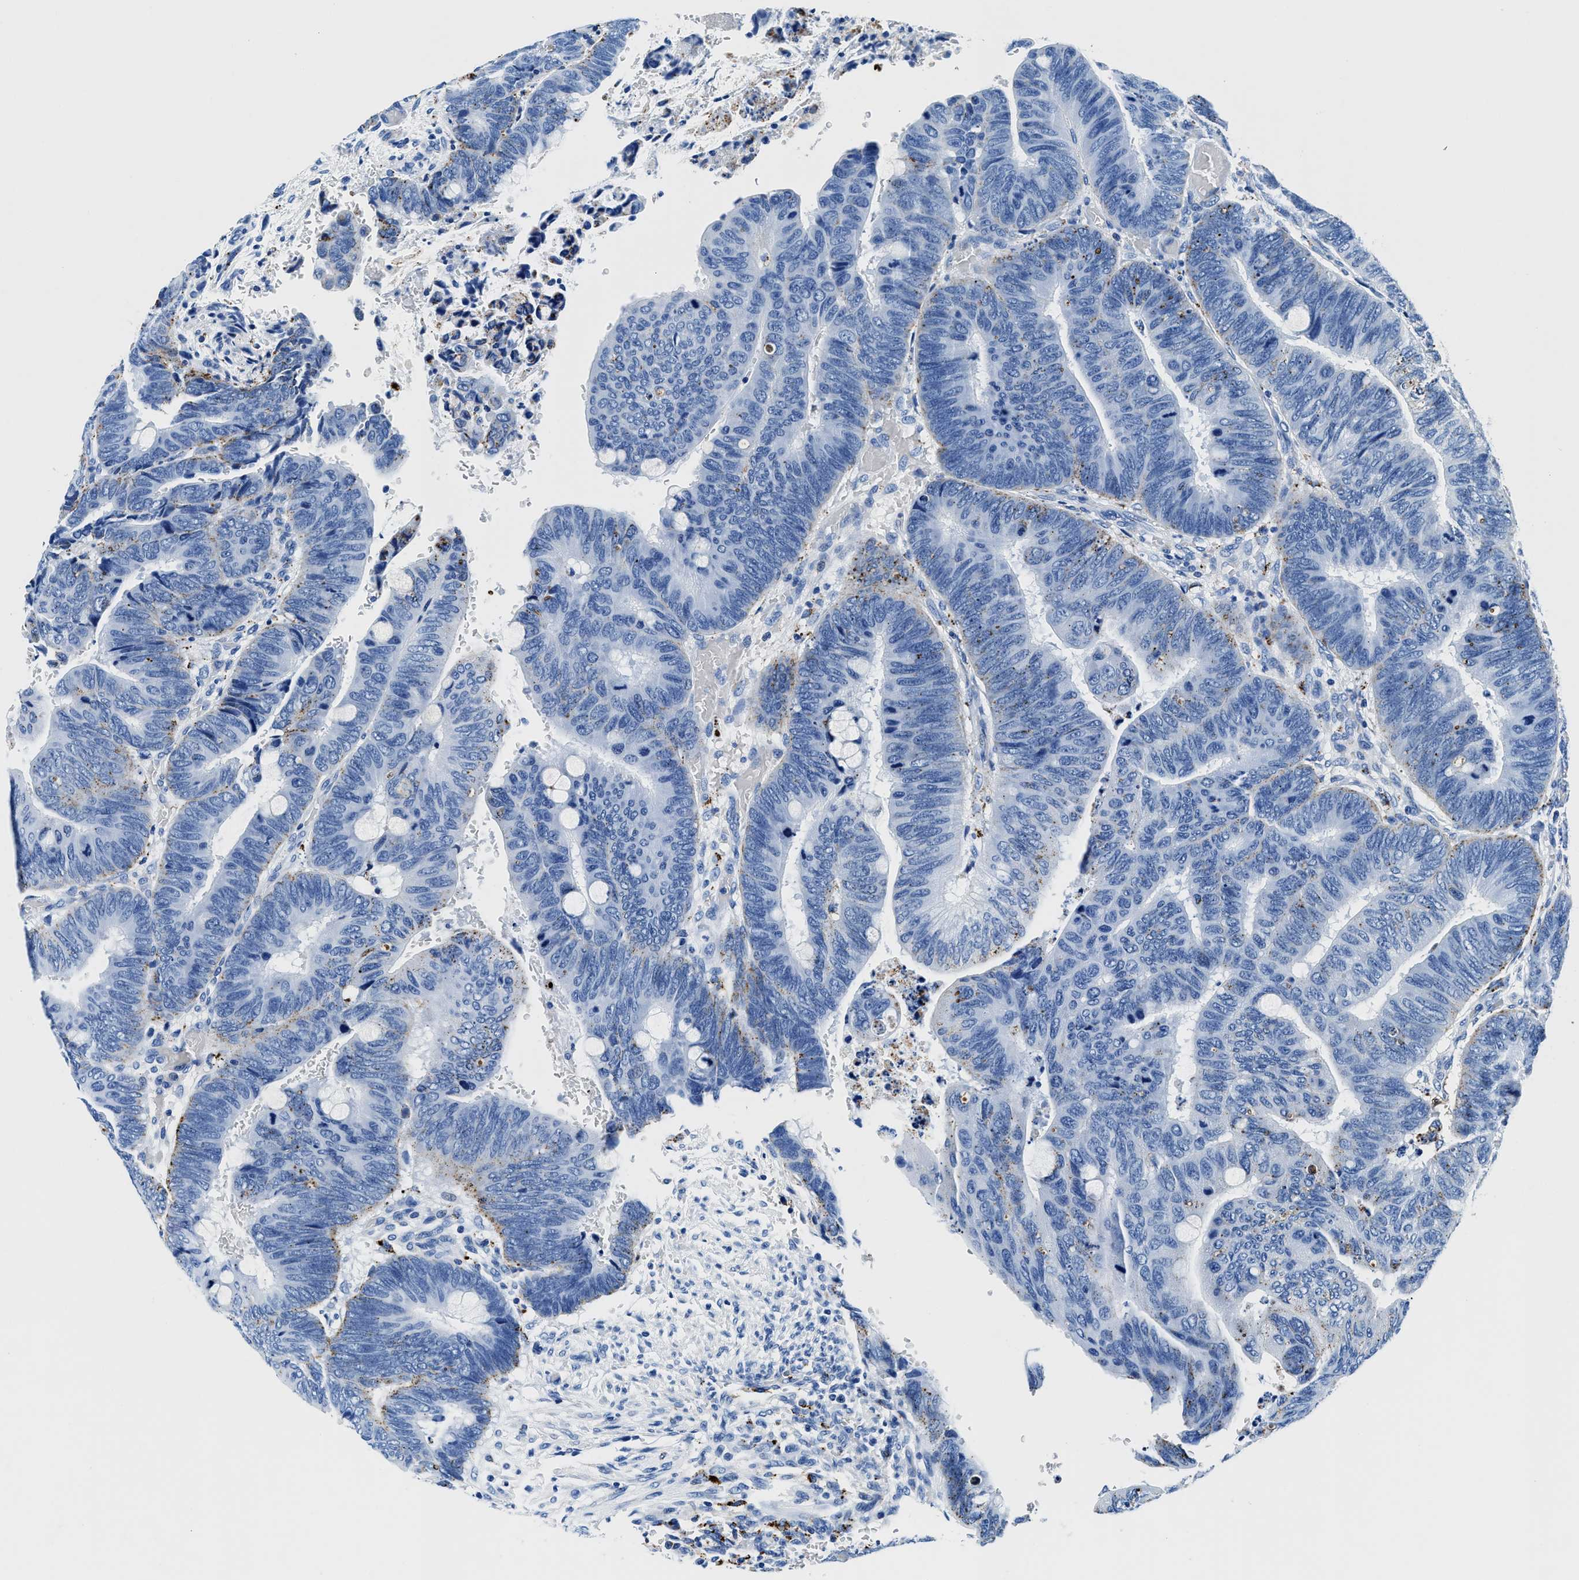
{"staining": {"intensity": "moderate", "quantity": "<25%", "location": "cytoplasmic/membranous"}, "tissue": "colorectal cancer", "cell_type": "Tumor cells", "image_type": "cancer", "snomed": [{"axis": "morphology", "description": "Normal tissue, NOS"}, {"axis": "morphology", "description": "Adenocarcinoma, NOS"}, {"axis": "topography", "description": "Rectum"}], "caption": "Protein analysis of colorectal cancer (adenocarcinoma) tissue reveals moderate cytoplasmic/membranous expression in about <25% of tumor cells.", "gene": "OR14K1", "patient": {"sex": "male", "age": 92}}